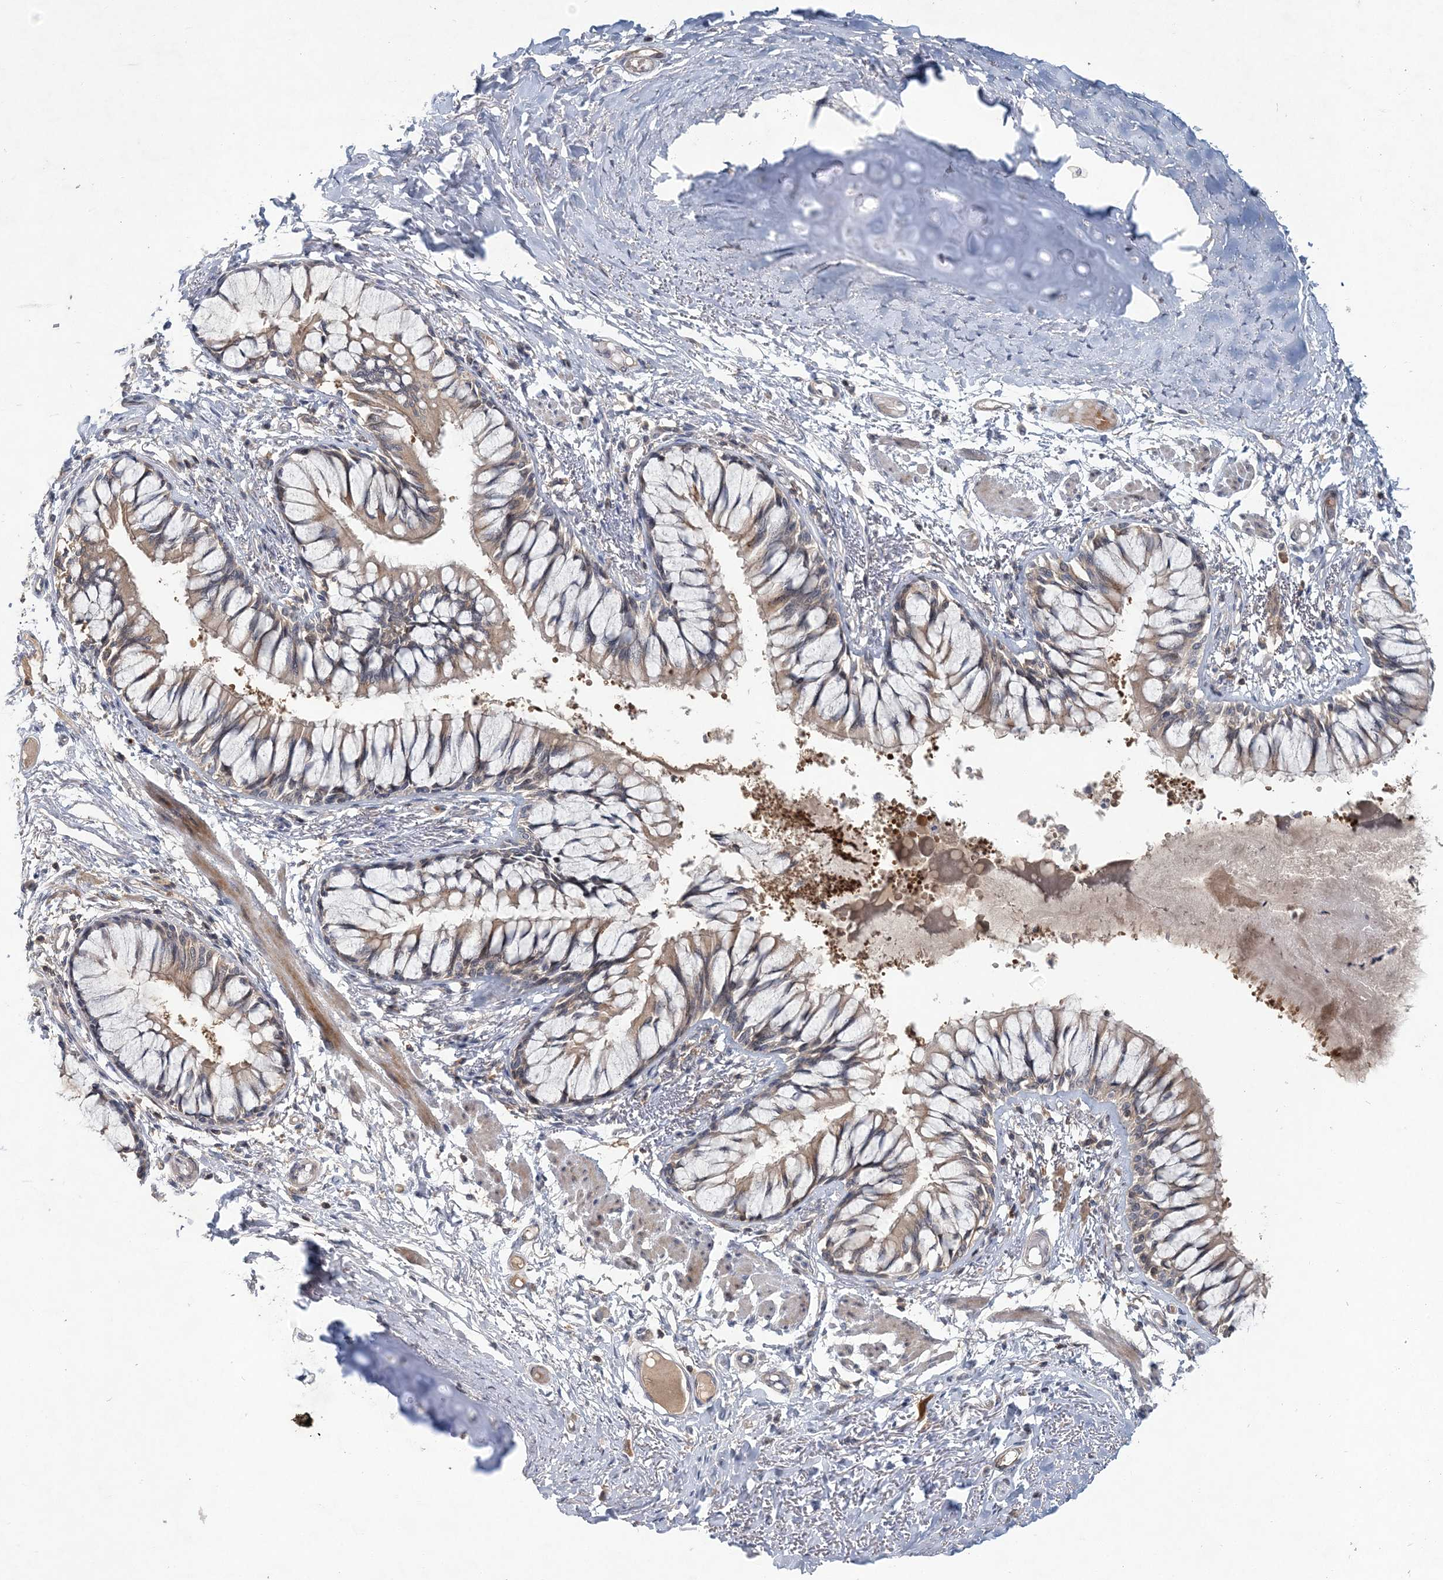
{"staining": {"intensity": "weak", "quantity": "25%-75%", "location": "cytoplasmic/membranous"}, "tissue": "bronchus", "cell_type": "Respiratory epithelial cells", "image_type": "normal", "snomed": [{"axis": "morphology", "description": "Normal tissue, NOS"}, {"axis": "topography", "description": "Cartilage tissue"}, {"axis": "topography", "description": "Bronchus"}, {"axis": "topography", "description": "Lung"}], "caption": "Approximately 25%-75% of respiratory epithelial cells in normal bronchus demonstrate weak cytoplasmic/membranous protein staining as visualized by brown immunohistochemical staining.", "gene": "RNF25", "patient": {"sex": "male", "age": 64}}